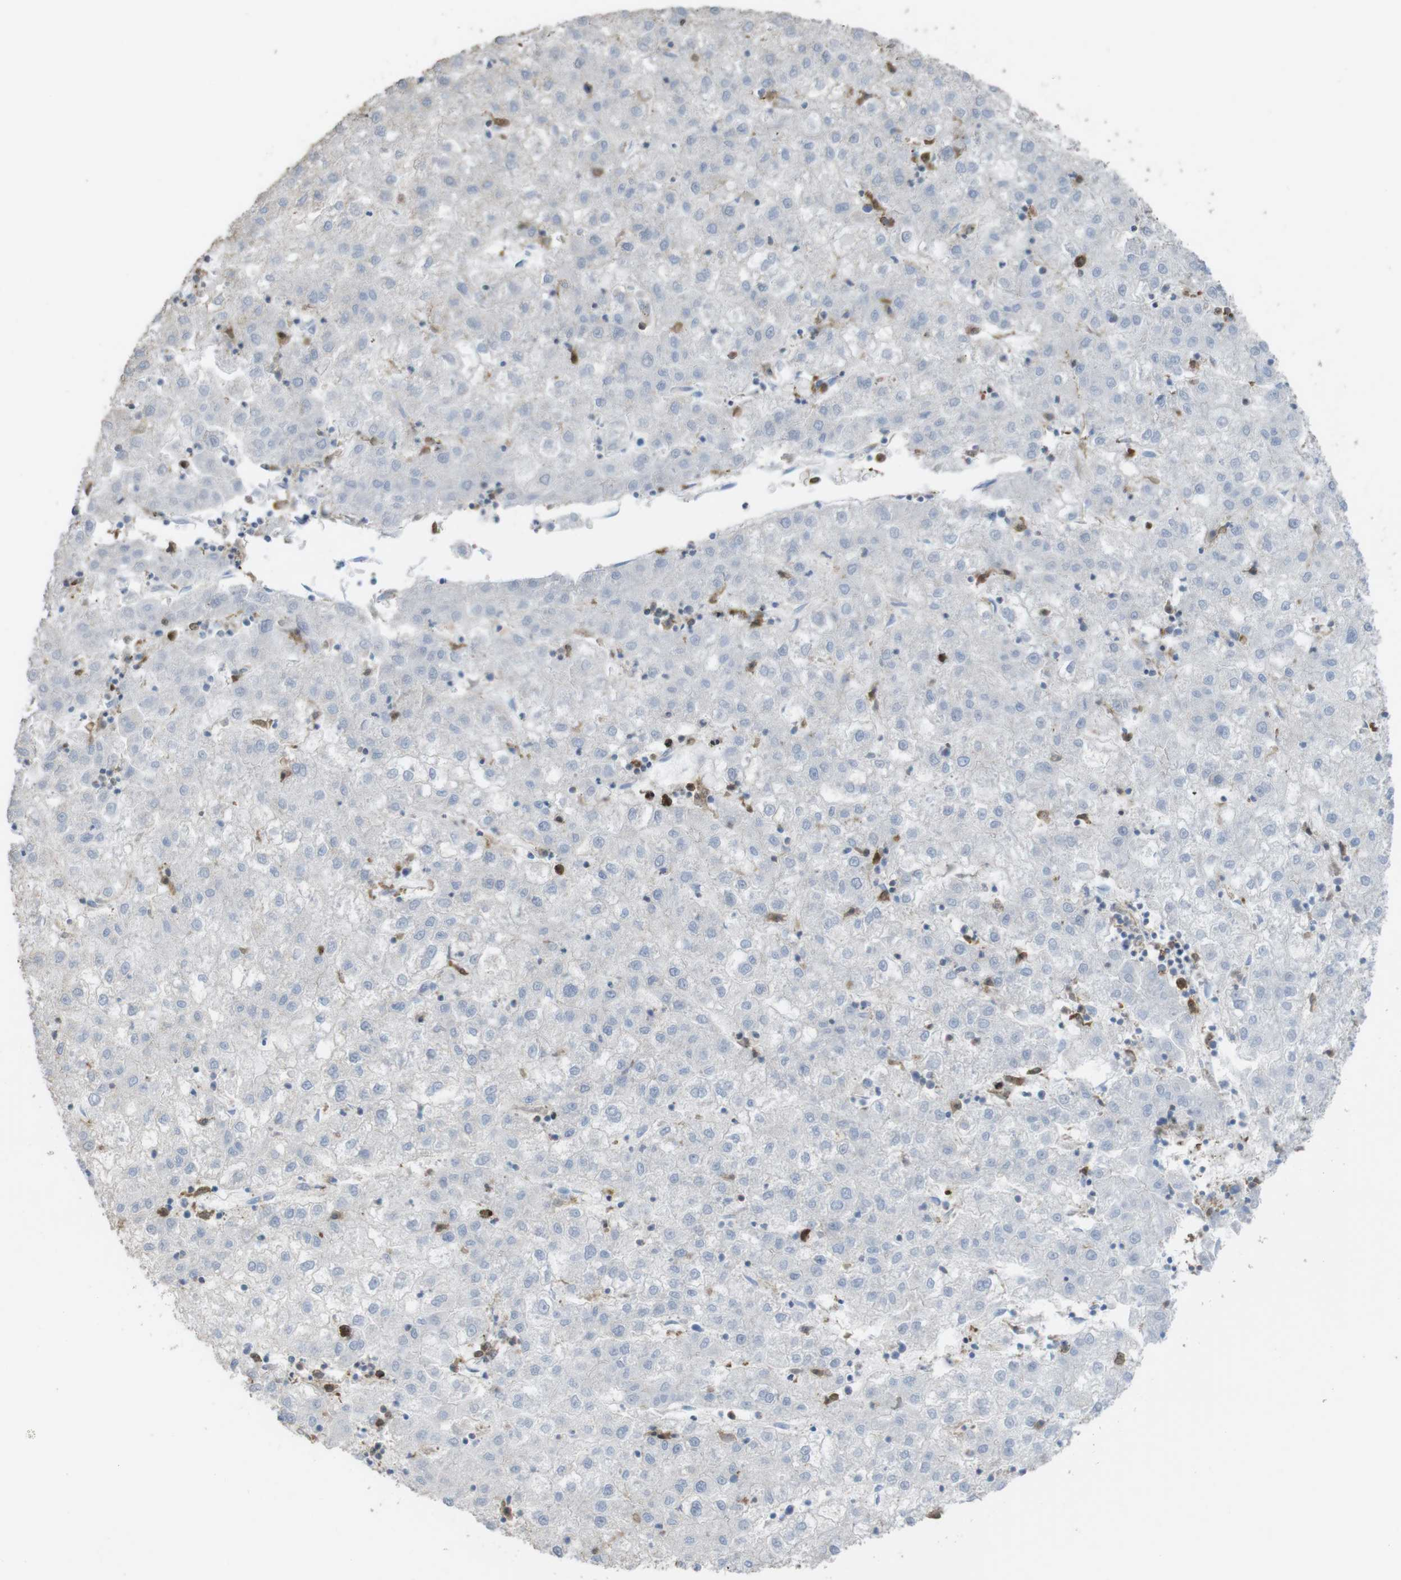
{"staining": {"intensity": "negative", "quantity": "none", "location": "none"}, "tissue": "liver cancer", "cell_type": "Tumor cells", "image_type": "cancer", "snomed": [{"axis": "morphology", "description": "Carcinoma, Hepatocellular, NOS"}, {"axis": "topography", "description": "Liver"}], "caption": "Immunohistochemistry (IHC) micrograph of human liver hepatocellular carcinoma stained for a protein (brown), which reveals no positivity in tumor cells.", "gene": "PRKCD", "patient": {"sex": "male", "age": 72}}